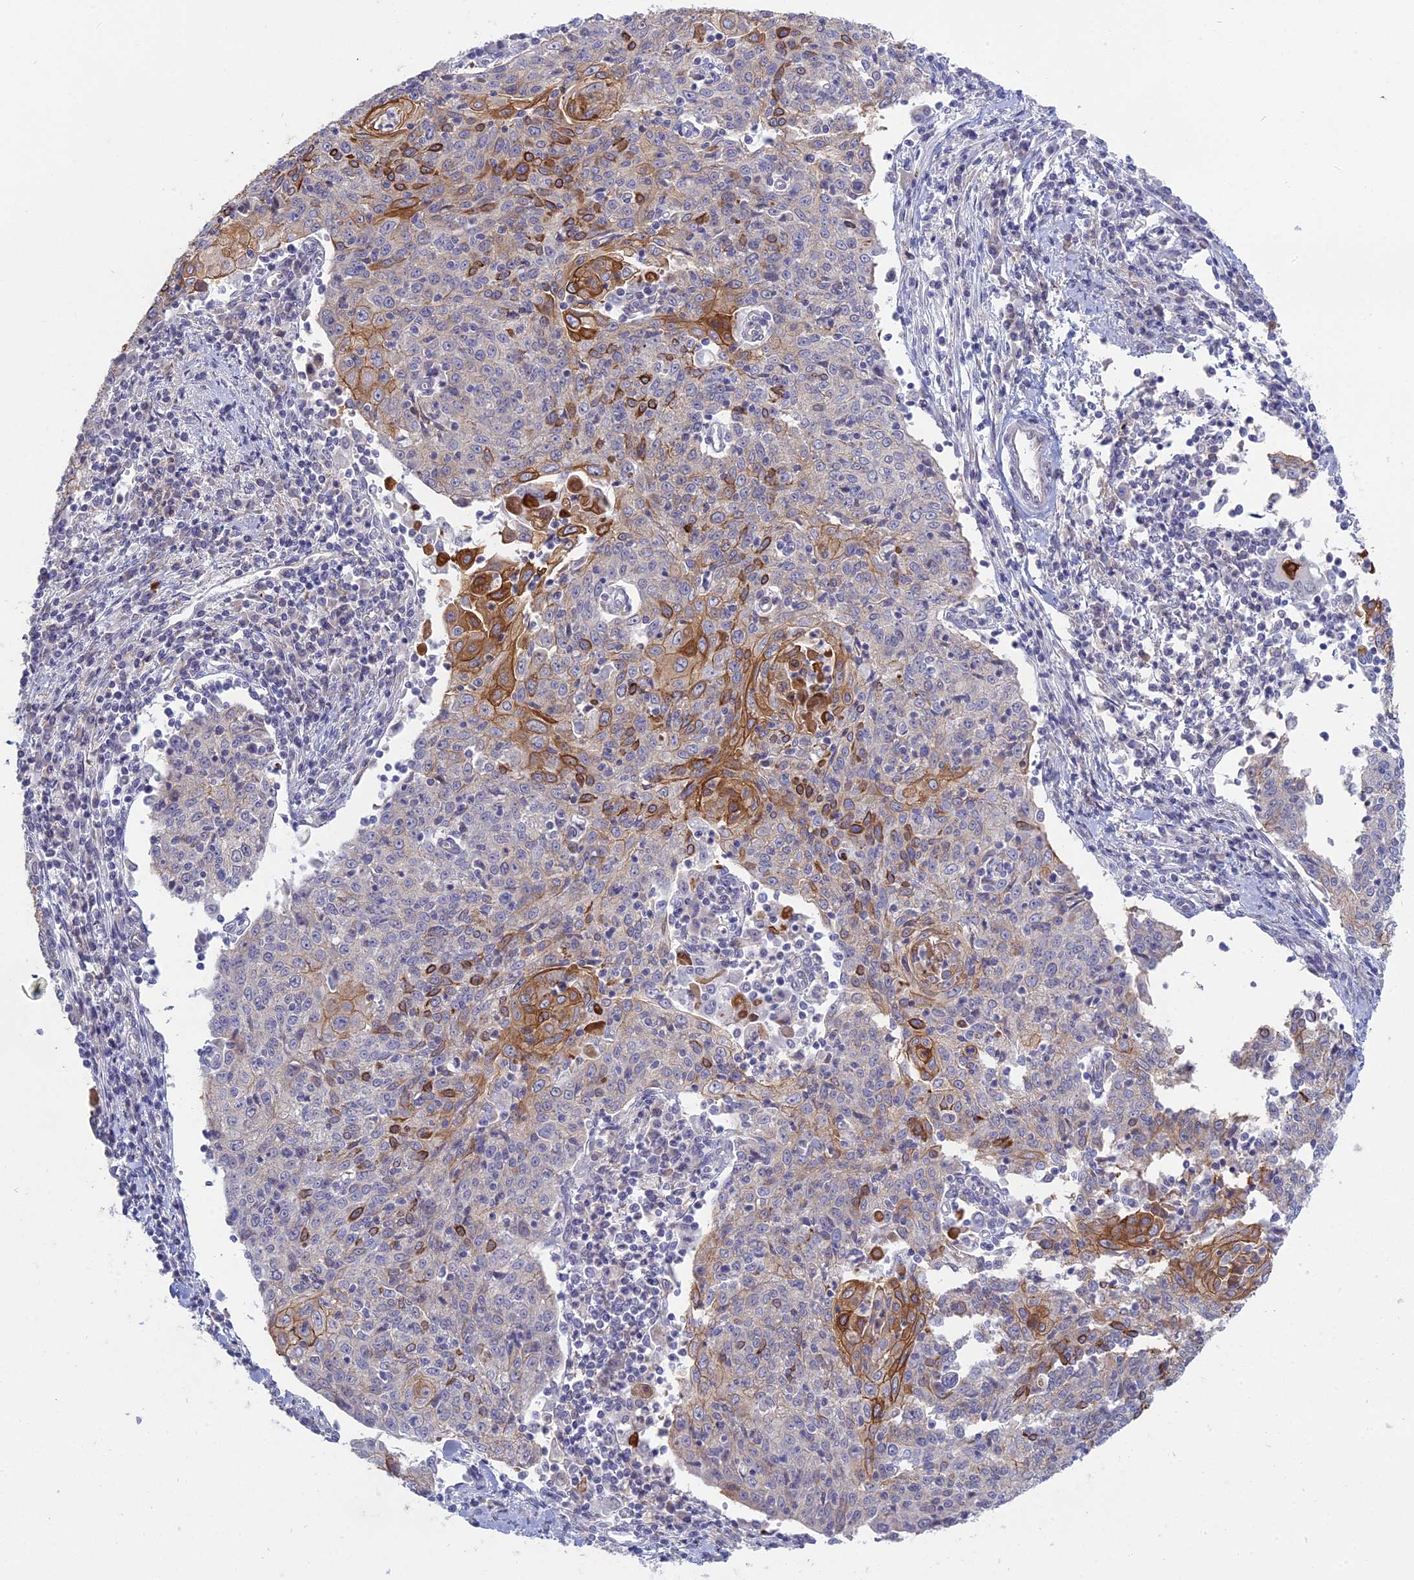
{"staining": {"intensity": "strong", "quantity": "<25%", "location": "cytoplasmic/membranous"}, "tissue": "cervical cancer", "cell_type": "Tumor cells", "image_type": "cancer", "snomed": [{"axis": "morphology", "description": "Squamous cell carcinoma, NOS"}, {"axis": "topography", "description": "Cervix"}], "caption": "There is medium levels of strong cytoplasmic/membranous expression in tumor cells of cervical cancer (squamous cell carcinoma), as demonstrated by immunohistochemical staining (brown color).", "gene": "MYO5B", "patient": {"sex": "female", "age": 48}}